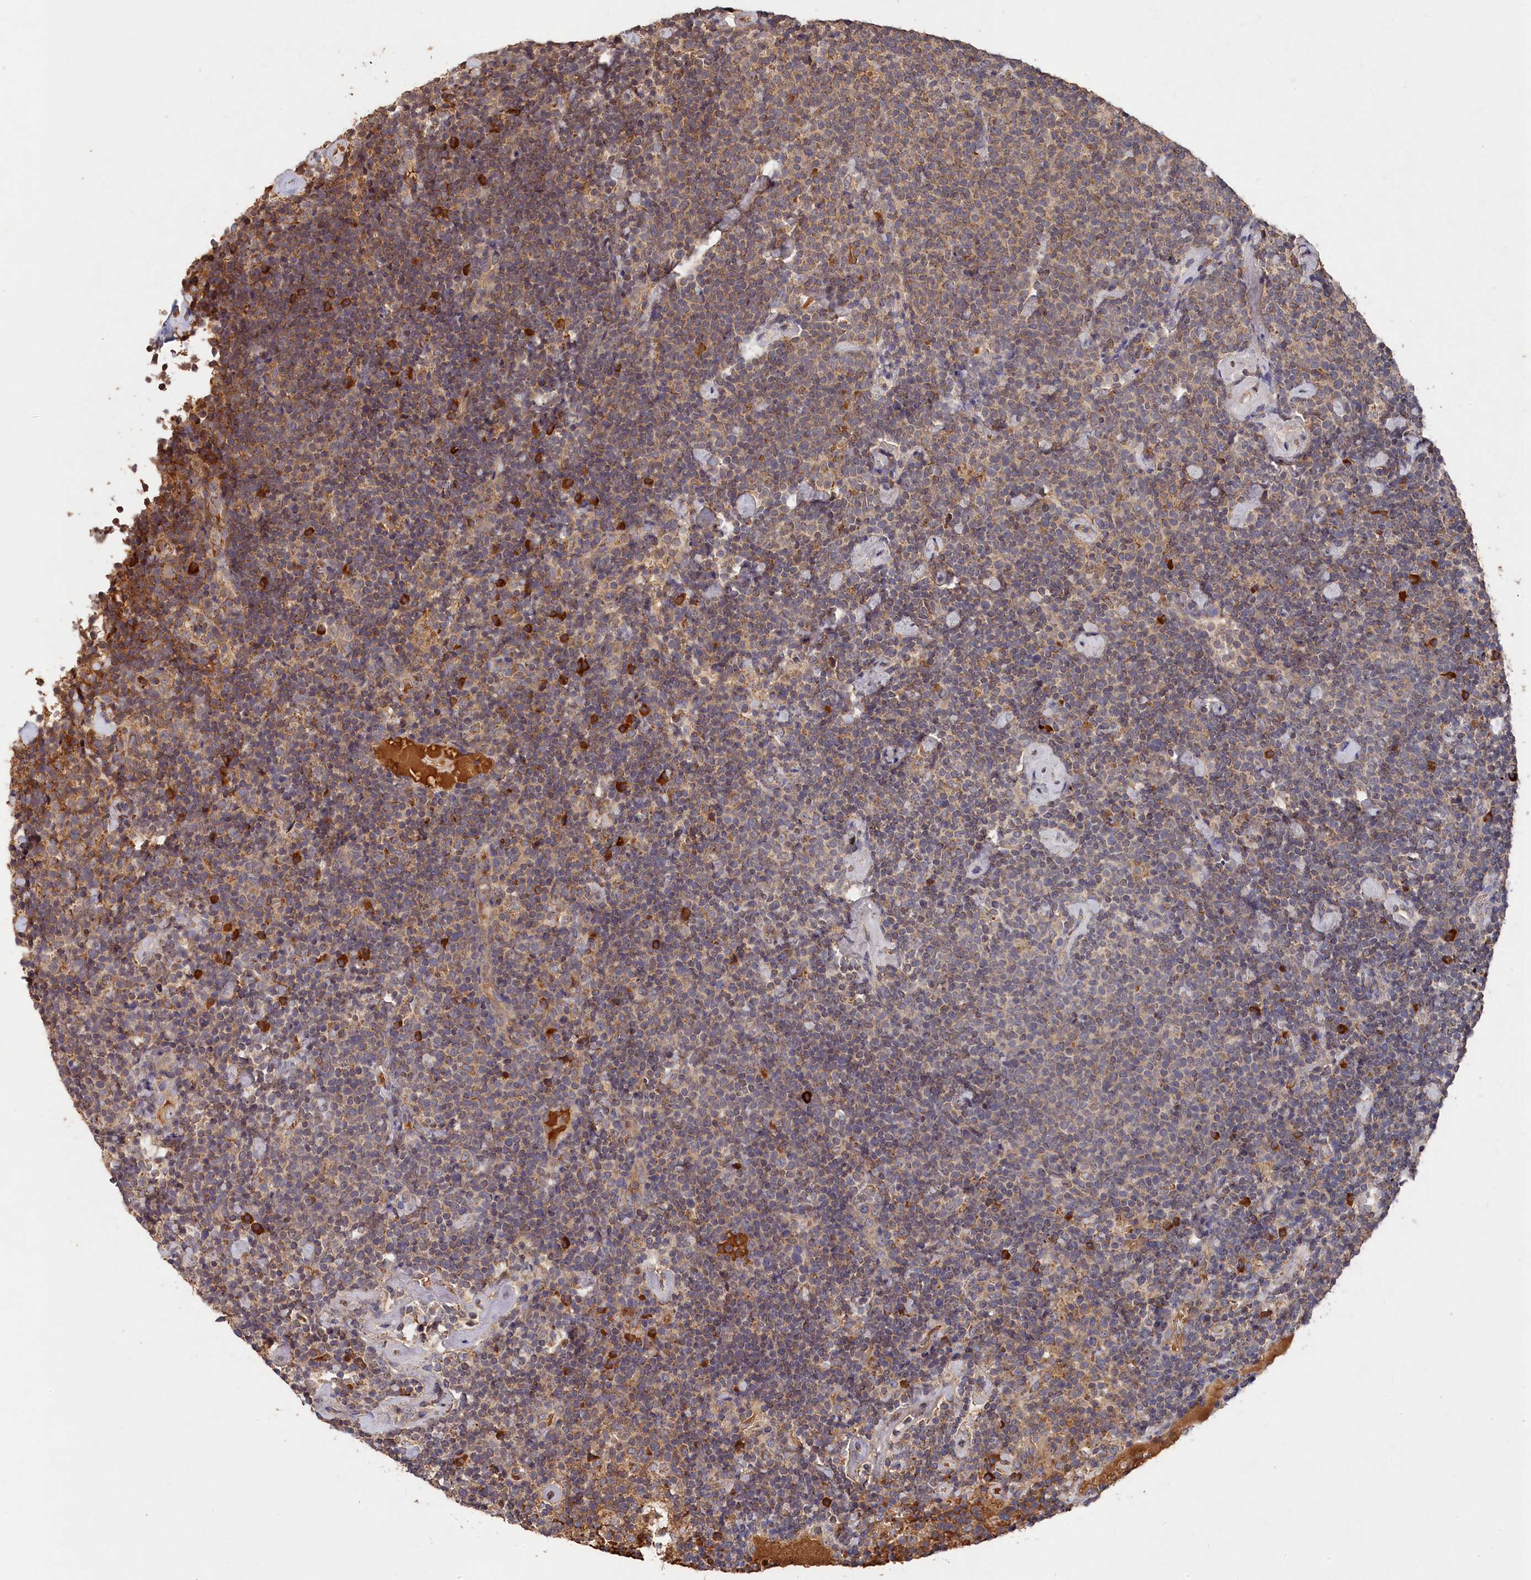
{"staining": {"intensity": "weak", "quantity": "25%-75%", "location": "cytoplasmic/membranous"}, "tissue": "lymphoma", "cell_type": "Tumor cells", "image_type": "cancer", "snomed": [{"axis": "morphology", "description": "Malignant lymphoma, non-Hodgkin's type, High grade"}, {"axis": "topography", "description": "Lymph node"}], "caption": "IHC micrograph of neoplastic tissue: human lymphoma stained using immunohistochemistry shows low levels of weak protein expression localized specifically in the cytoplasmic/membranous of tumor cells, appearing as a cytoplasmic/membranous brown color.", "gene": "DHRS11", "patient": {"sex": "male", "age": 61}}